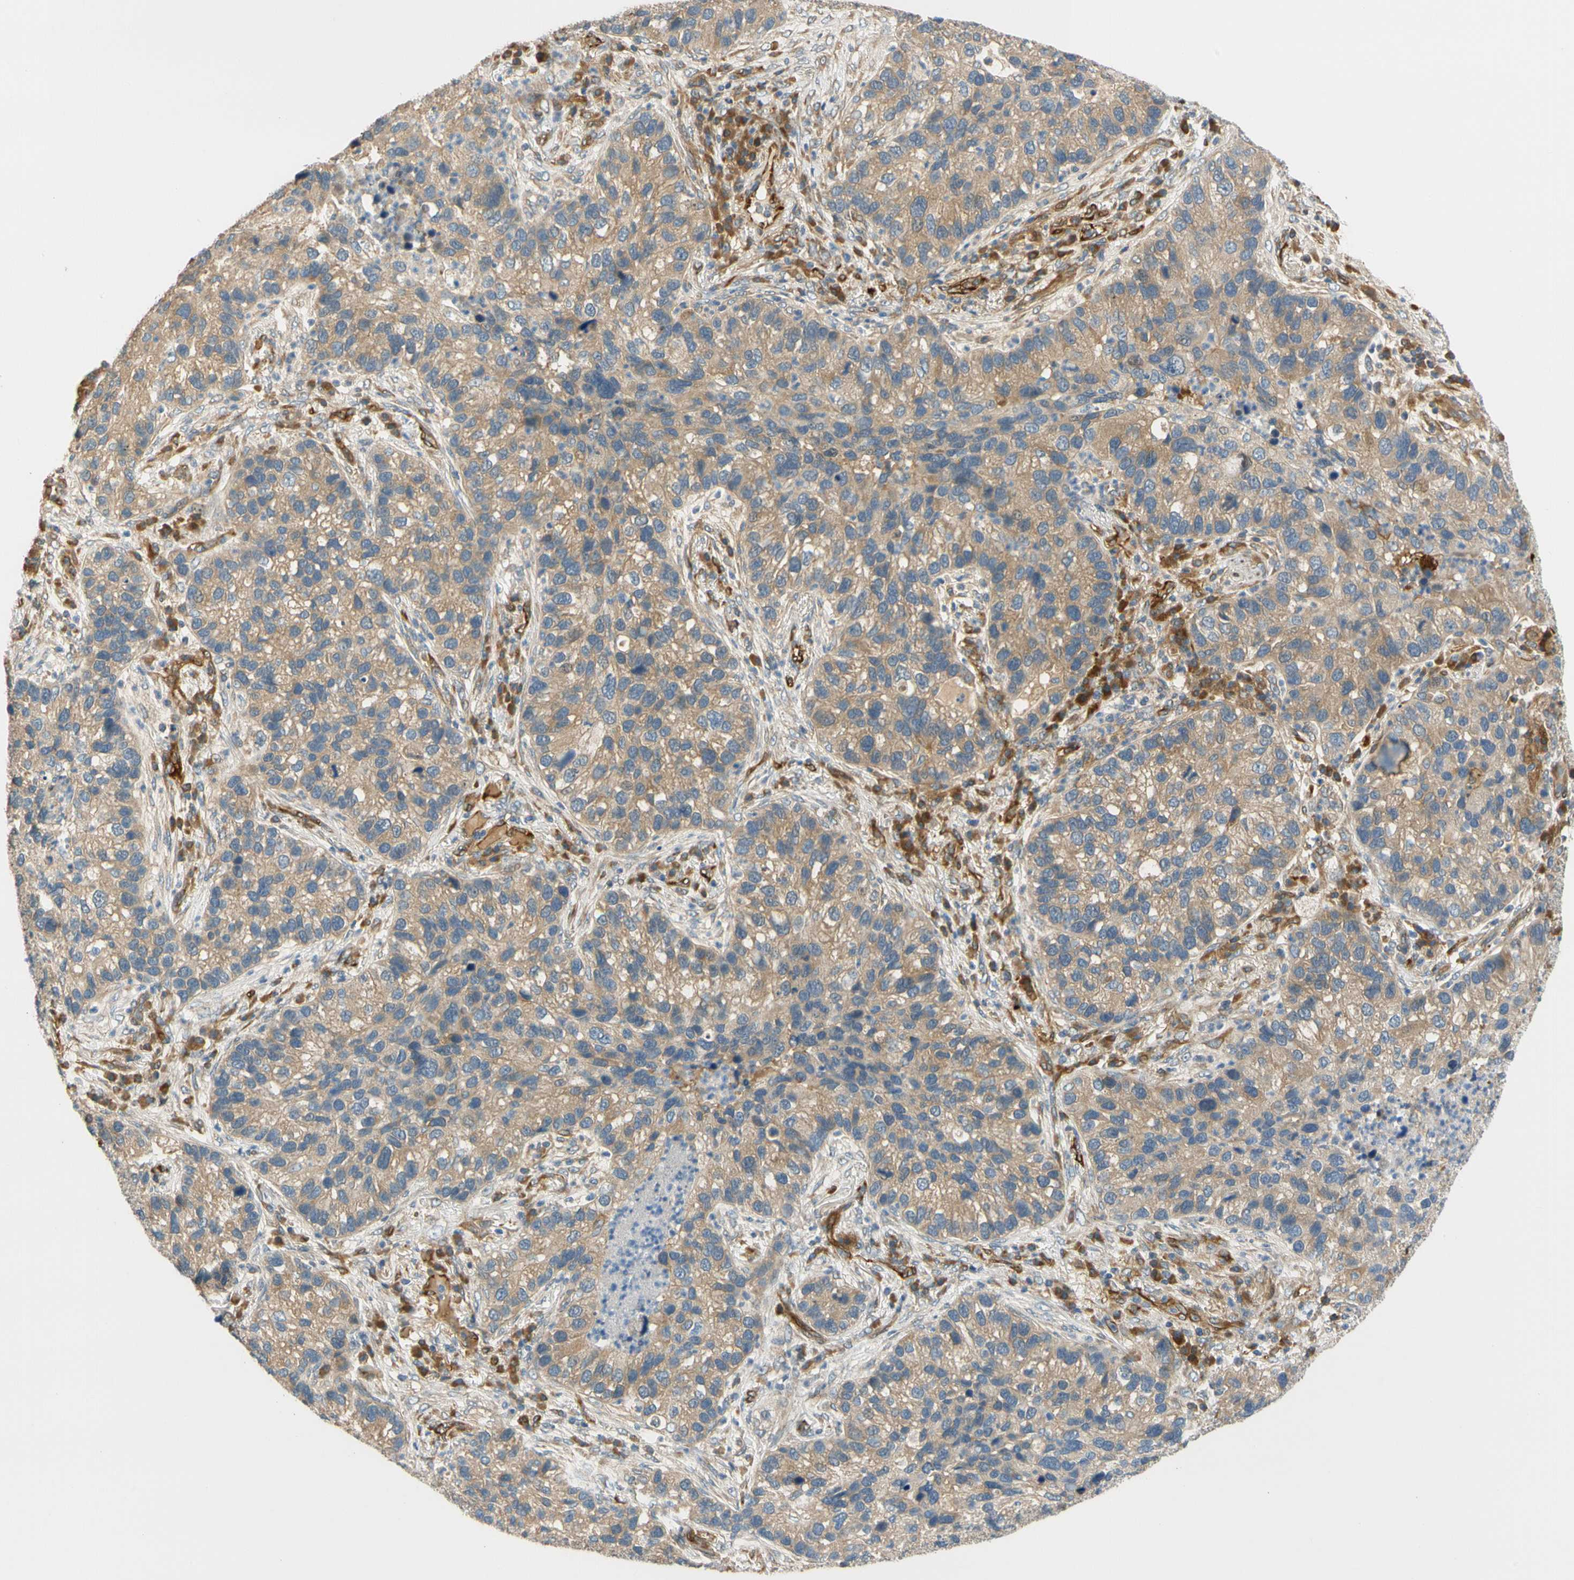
{"staining": {"intensity": "moderate", "quantity": ">75%", "location": "cytoplasmic/membranous"}, "tissue": "lung cancer", "cell_type": "Tumor cells", "image_type": "cancer", "snomed": [{"axis": "morphology", "description": "Normal tissue, NOS"}, {"axis": "morphology", "description": "Adenocarcinoma, NOS"}, {"axis": "topography", "description": "Bronchus"}, {"axis": "topography", "description": "Lung"}], "caption": "Immunohistochemical staining of lung cancer demonstrates medium levels of moderate cytoplasmic/membranous protein positivity in approximately >75% of tumor cells. Using DAB (brown) and hematoxylin (blue) stains, captured at high magnification using brightfield microscopy.", "gene": "PARP14", "patient": {"sex": "male", "age": 54}}